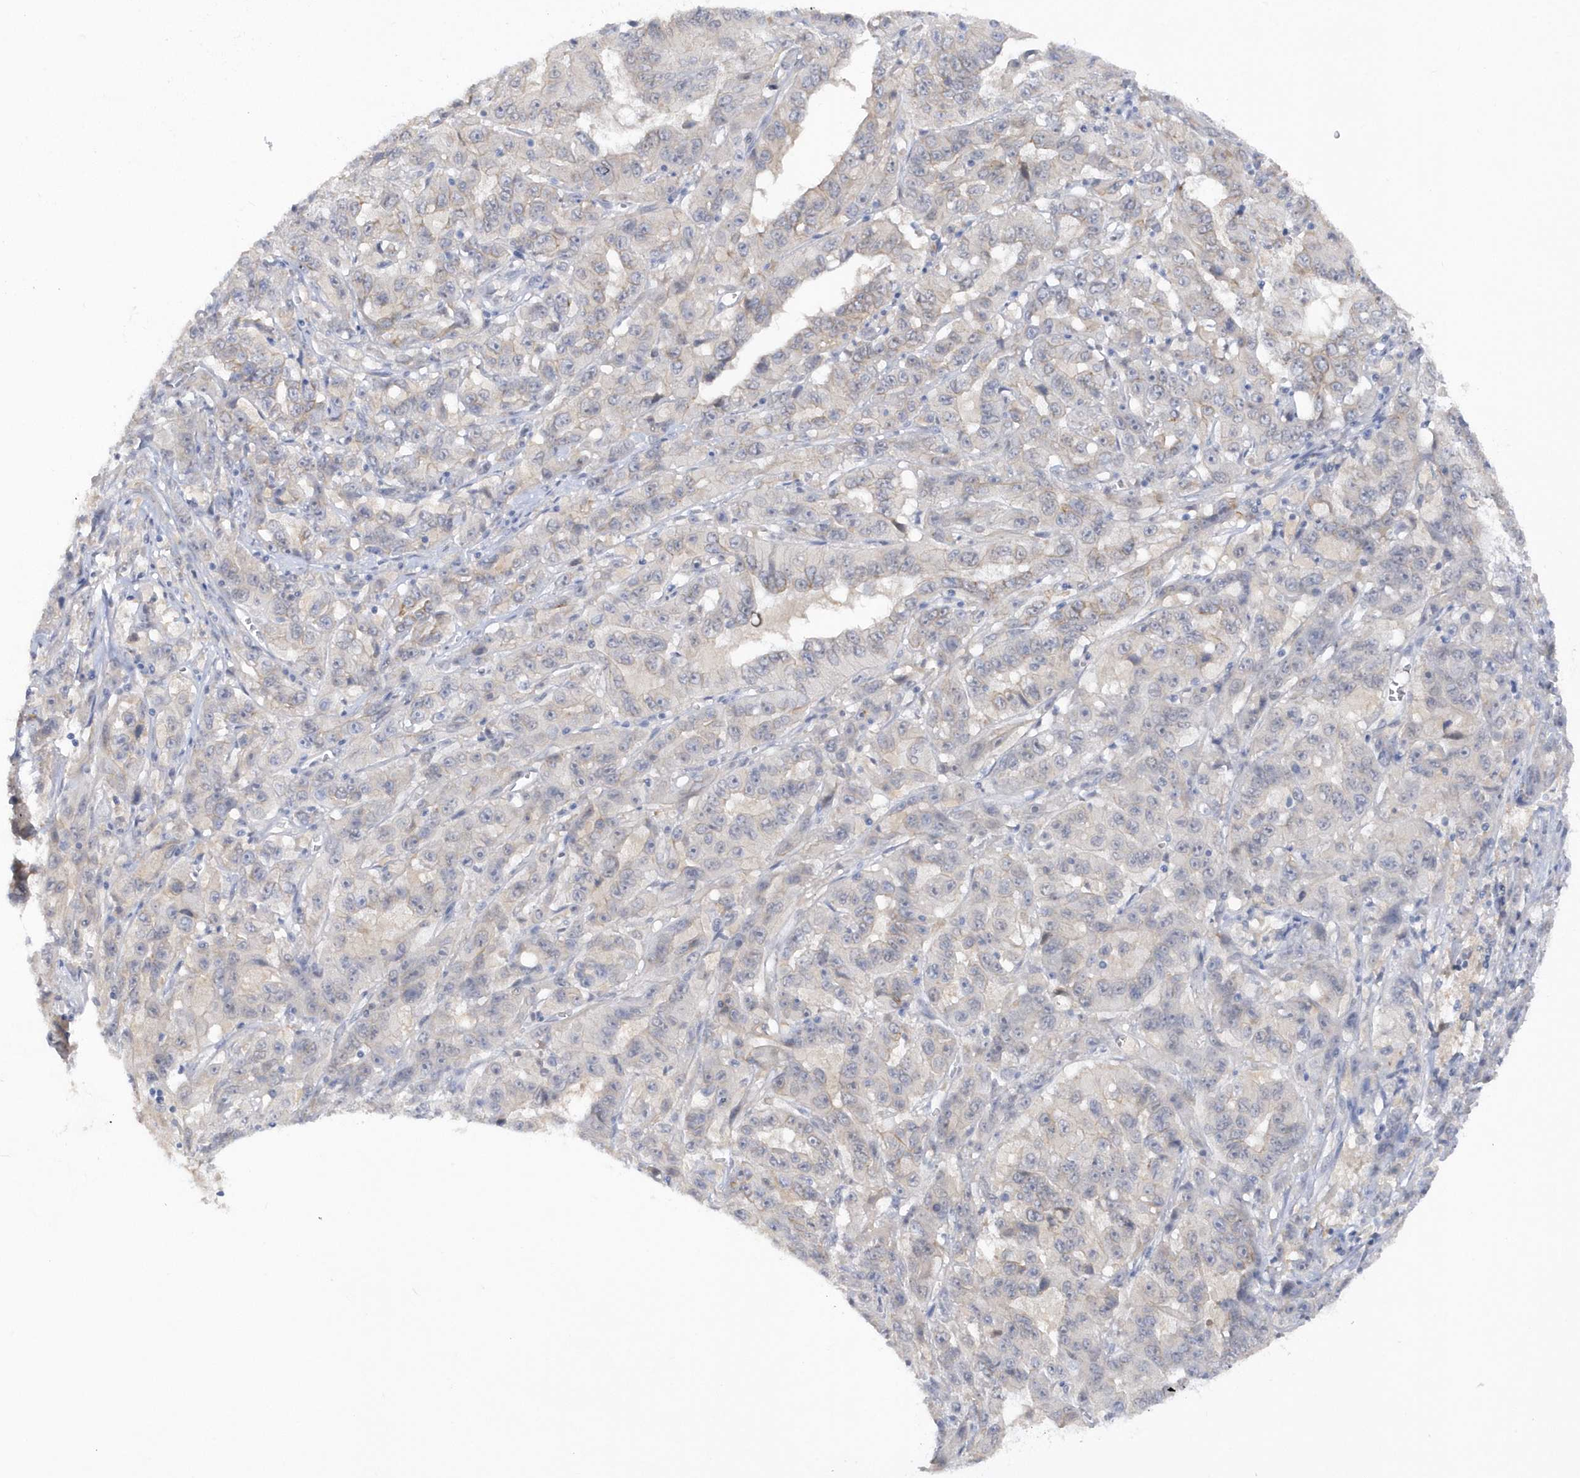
{"staining": {"intensity": "negative", "quantity": "none", "location": "none"}, "tissue": "pancreatic cancer", "cell_type": "Tumor cells", "image_type": "cancer", "snomed": [{"axis": "morphology", "description": "Adenocarcinoma, NOS"}, {"axis": "topography", "description": "Pancreas"}], "caption": "Tumor cells show no significant staining in pancreatic cancer. (DAB immunohistochemistry with hematoxylin counter stain).", "gene": "RPE", "patient": {"sex": "male", "age": 63}}